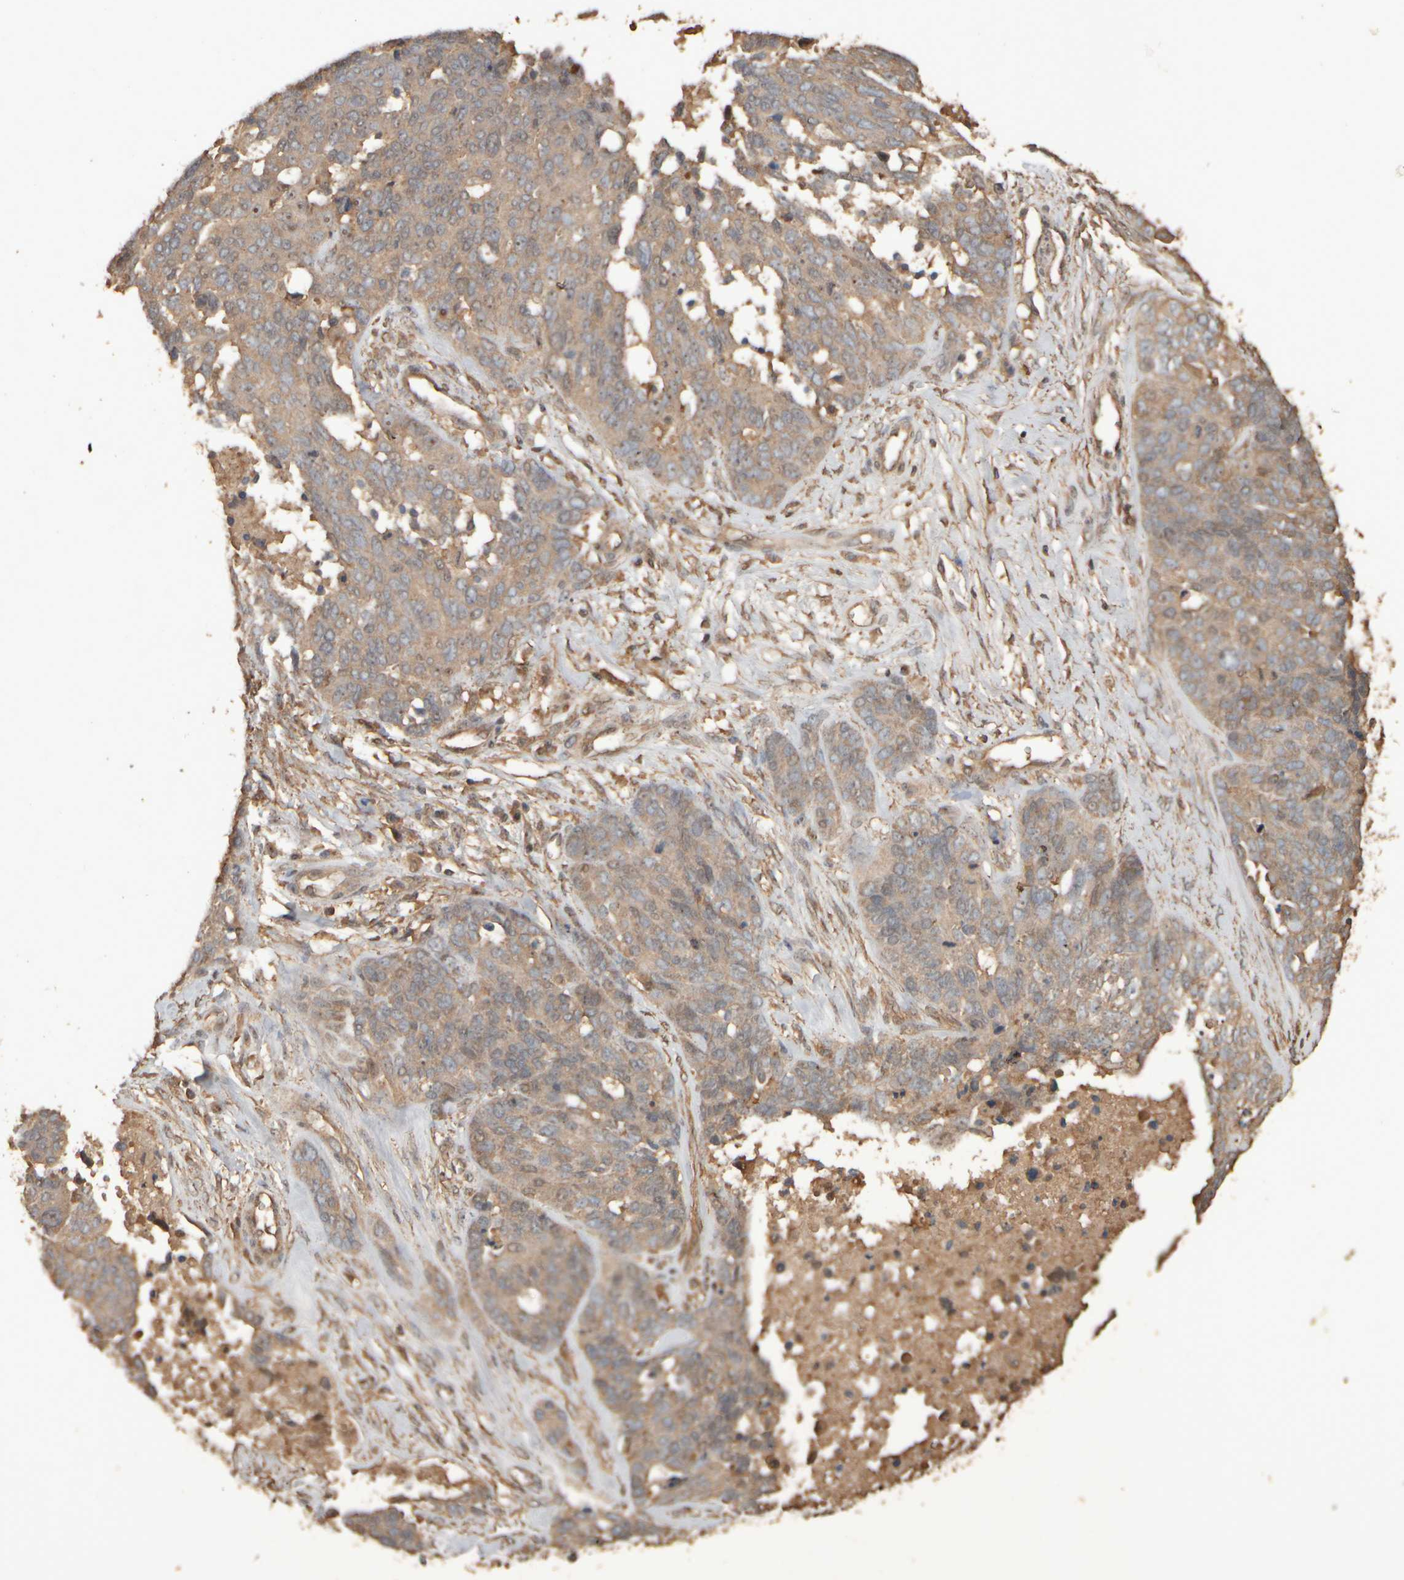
{"staining": {"intensity": "weak", "quantity": "25%-75%", "location": "cytoplasmic/membranous,nuclear"}, "tissue": "ovarian cancer", "cell_type": "Tumor cells", "image_type": "cancer", "snomed": [{"axis": "morphology", "description": "Cystadenocarcinoma, serous, NOS"}, {"axis": "topography", "description": "Ovary"}], "caption": "The photomicrograph shows immunohistochemical staining of serous cystadenocarcinoma (ovarian). There is weak cytoplasmic/membranous and nuclear positivity is seen in approximately 25%-75% of tumor cells.", "gene": "SPHK1", "patient": {"sex": "female", "age": 44}}